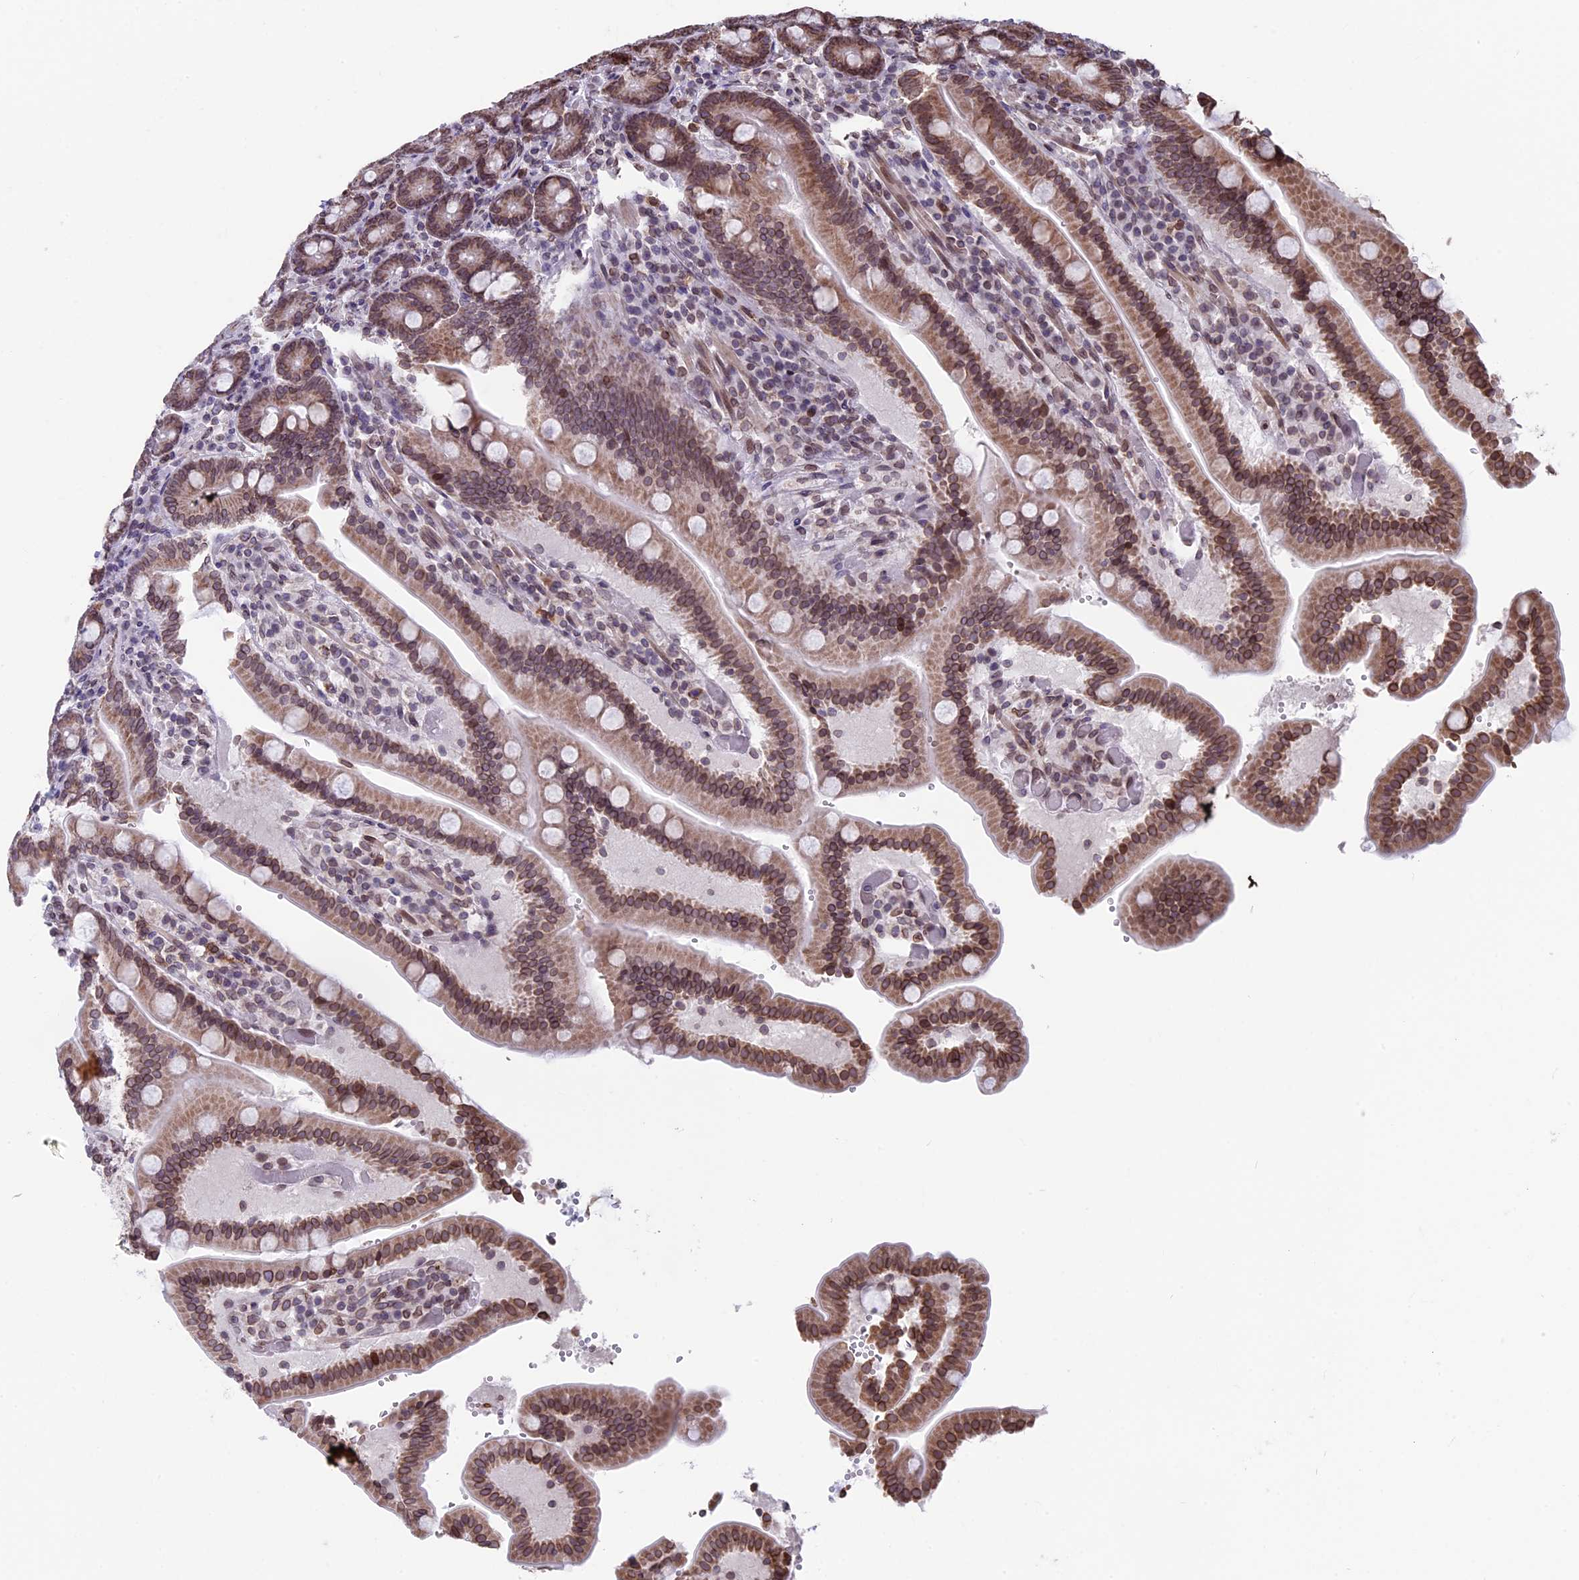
{"staining": {"intensity": "moderate", "quantity": ">75%", "location": "cytoplasmic/membranous,nuclear"}, "tissue": "duodenum", "cell_type": "Glandular cells", "image_type": "normal", "snomed": [{"axis": "morphology", "description": "Normal tissue, NOS"}, {"axis": "topography", "description": "Duodenum"}], "caption": "Normal duodenum was stained to show a protein in brown. There is medium levels of moderate cytoplasmic/membranous,nuclear expression in approximately >75% of glandular cells.", "gene": "PTCHD4", "patient": {"sex": "female", "age": 62}}